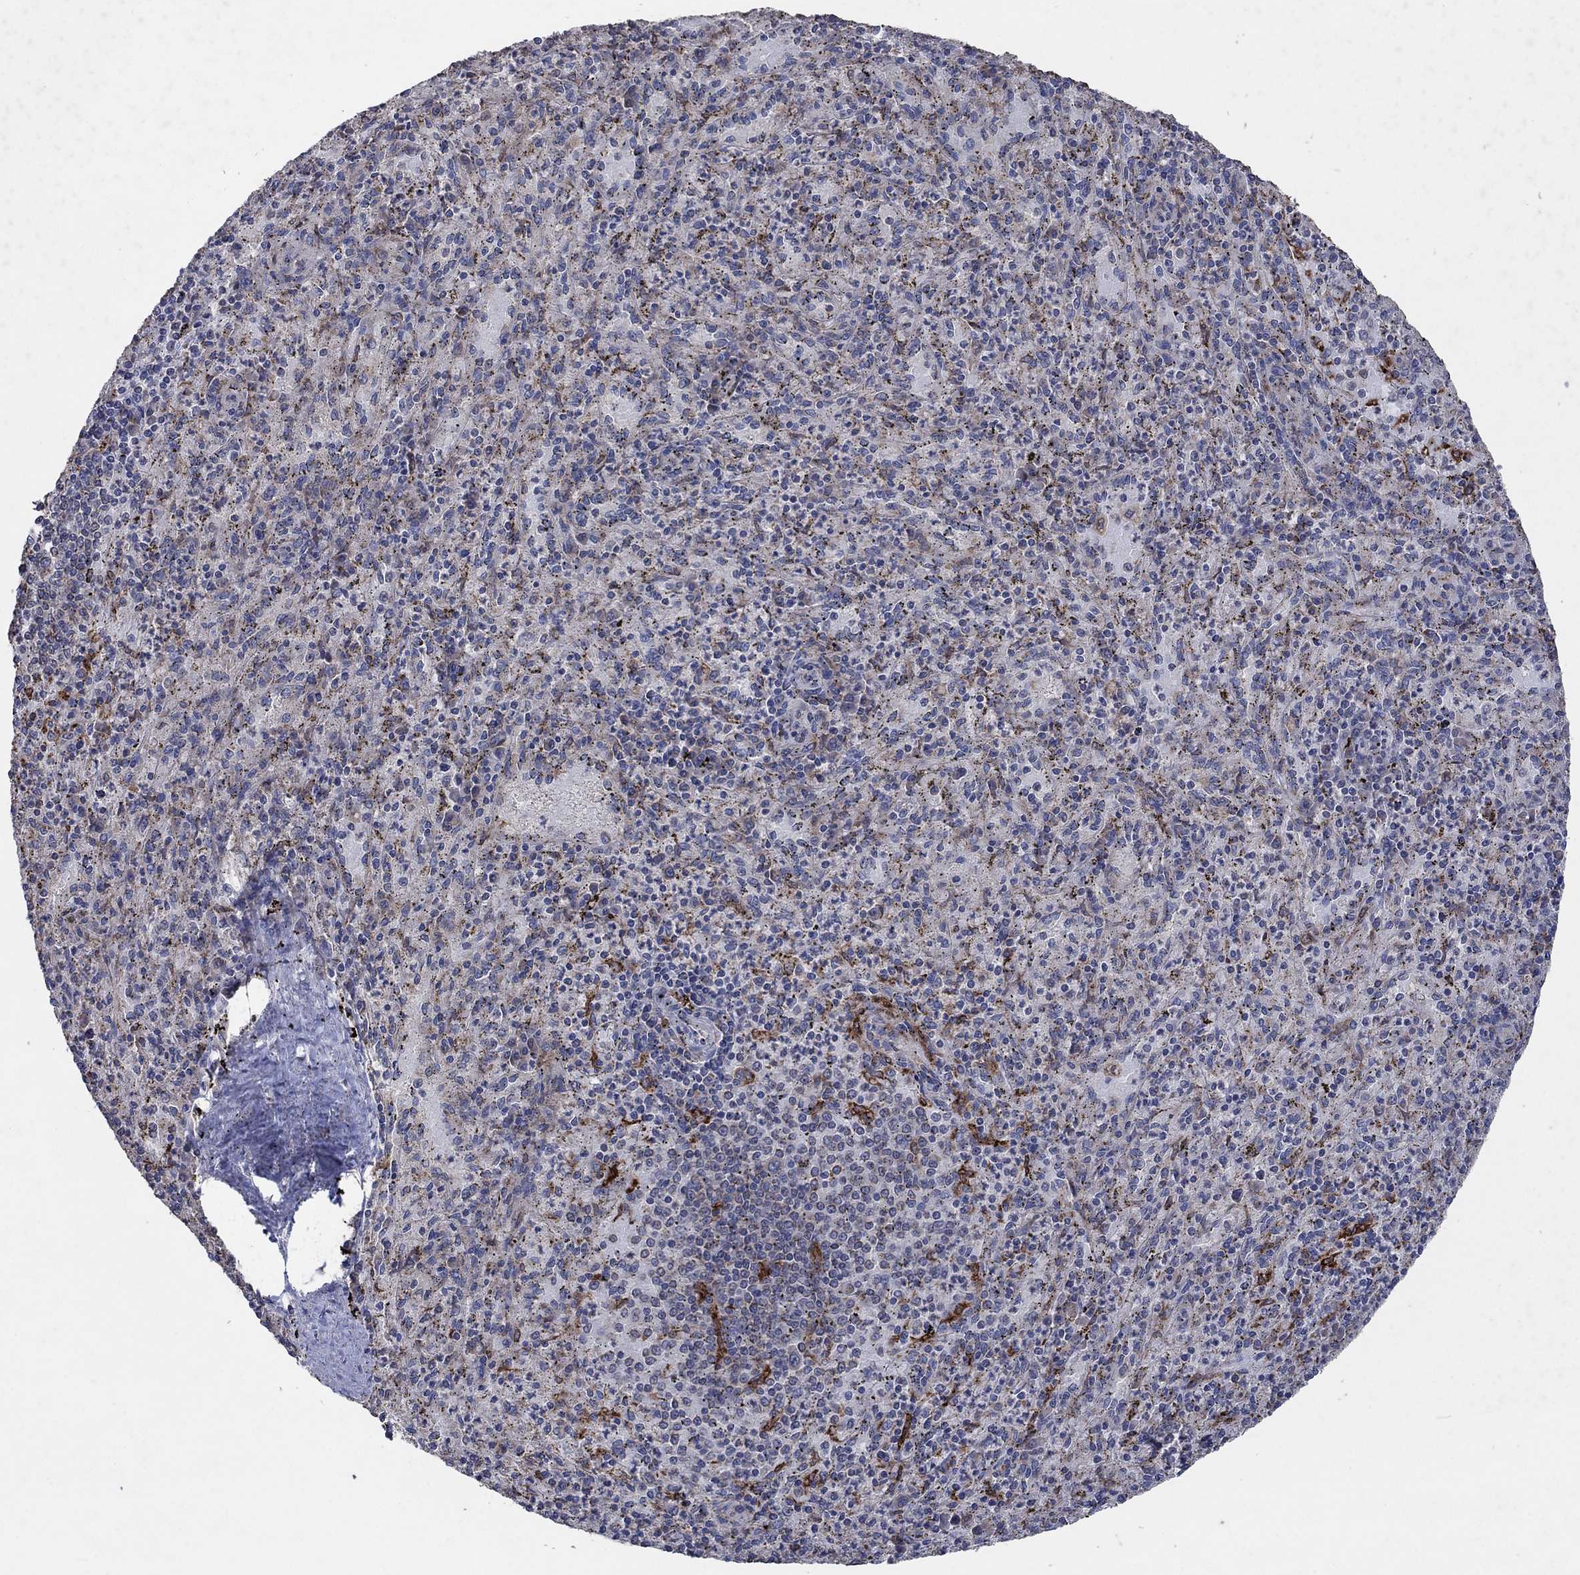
{"staining": {"intensity": "strong", "quantity": "<25%", "location": "cytoplasmic/membranous"}, "tissue": "spleen", "cell_type": "Cells in red pulp", "image_type": "normal", "snomed": [{"axis": "morphology", "description": "Normal tissue, NOS"}, {"axis": "topography", "description": "Spleen"}], "caption": "About <25% of cells in red pulp in normal spleen reveal strong cytoplasmic/membranous protein positivity as visualized by brown immunohistochemical staining.", "gene": "NCEH1", "patient": {"sex": "male", "age": 60}}